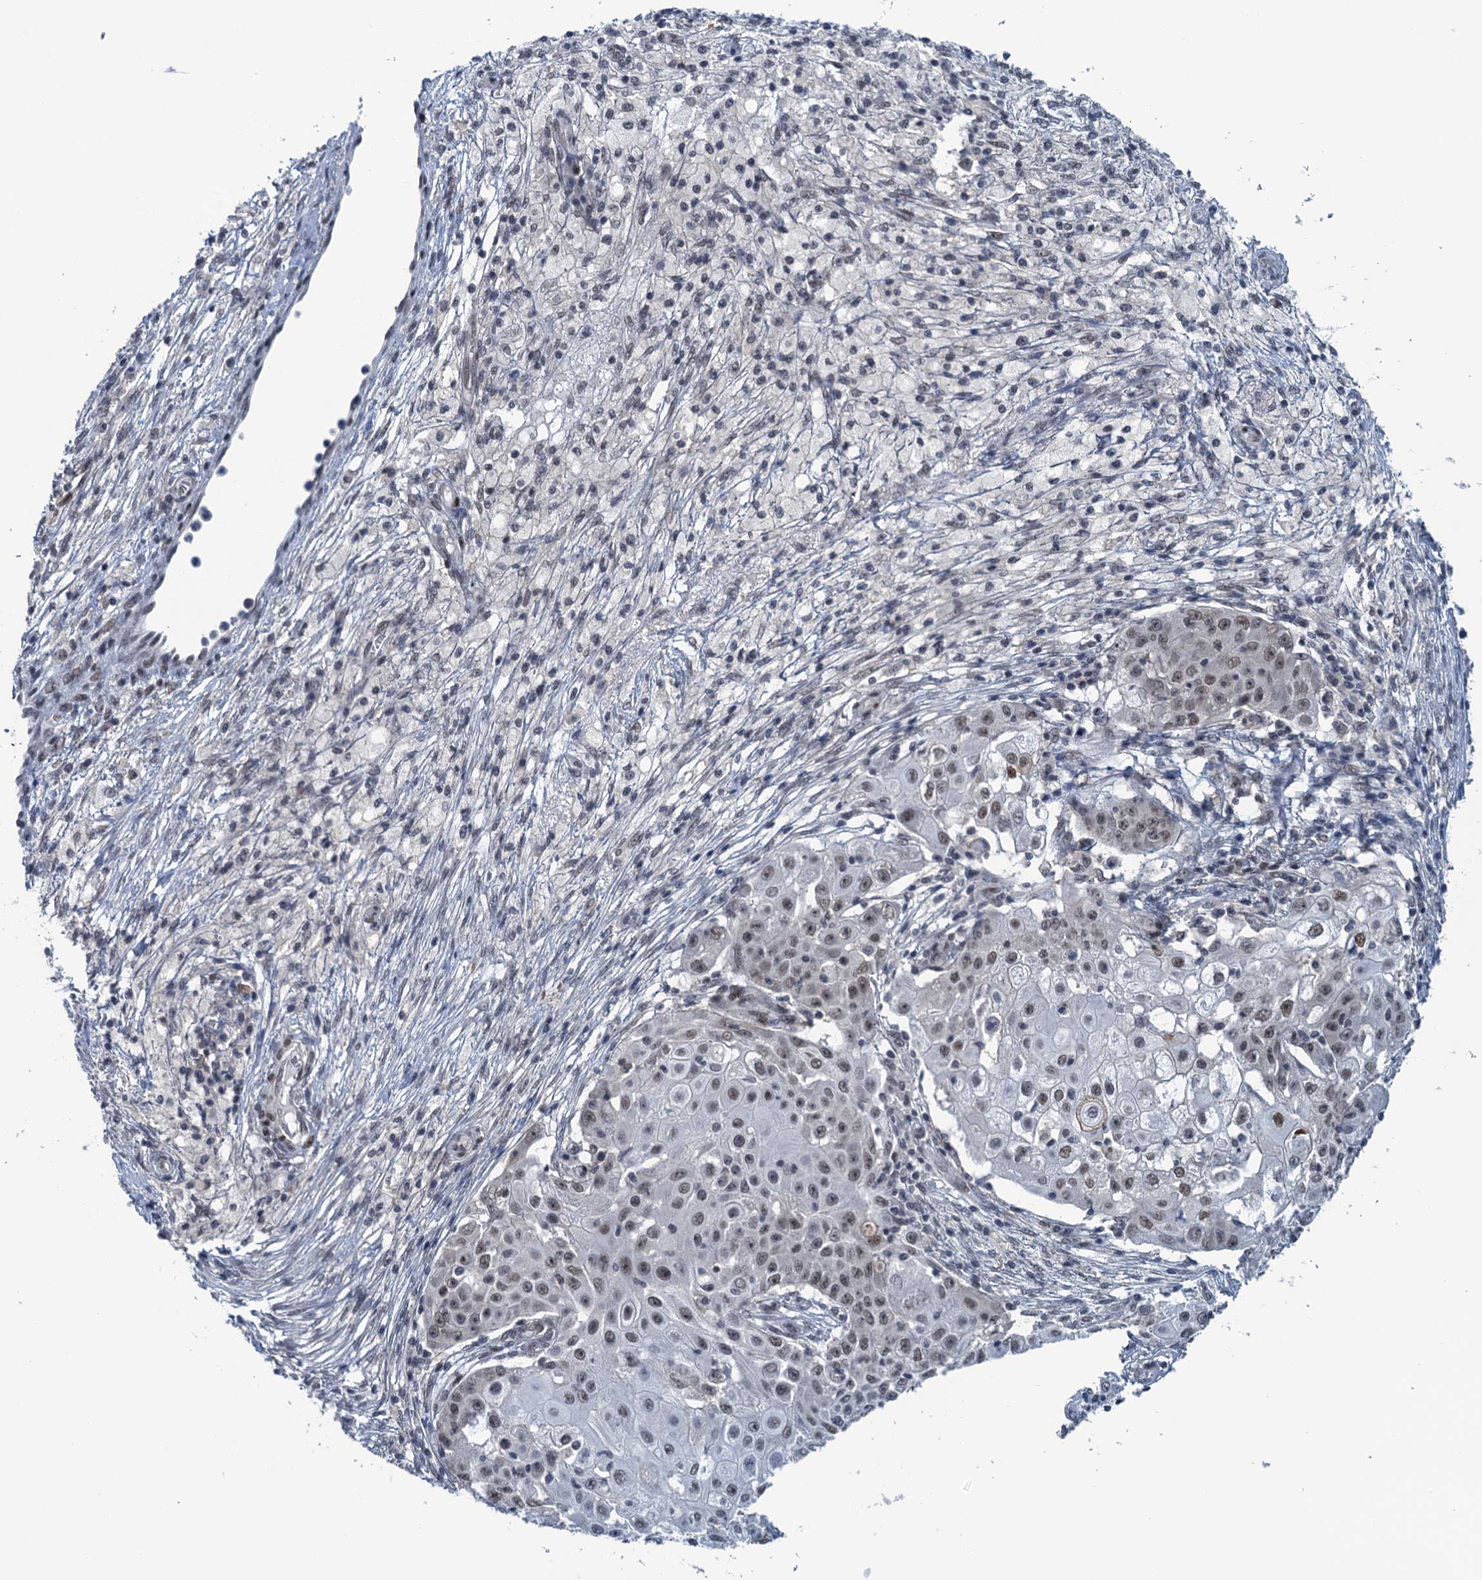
{"staining": {"intensity": "weak", "quantity": ">75%", "location": "nuclear"}, "tissue": "ovarian cancer", "cell_type": "Tumor cells", "image_type": "cancer", "snomed": [{"axis": "morphology", "description": "Carcinoma, endometroid"}, {"axis": "topography", "description": "Ovary"}], "caption": "The photomicrograph shows a brown stain indicating the presence of a protein in the nuclear of tumor cells in ovarian endometroid carcinoma.", "gene": "SAE1", "patient": {"sex": "female", "age": 42}}